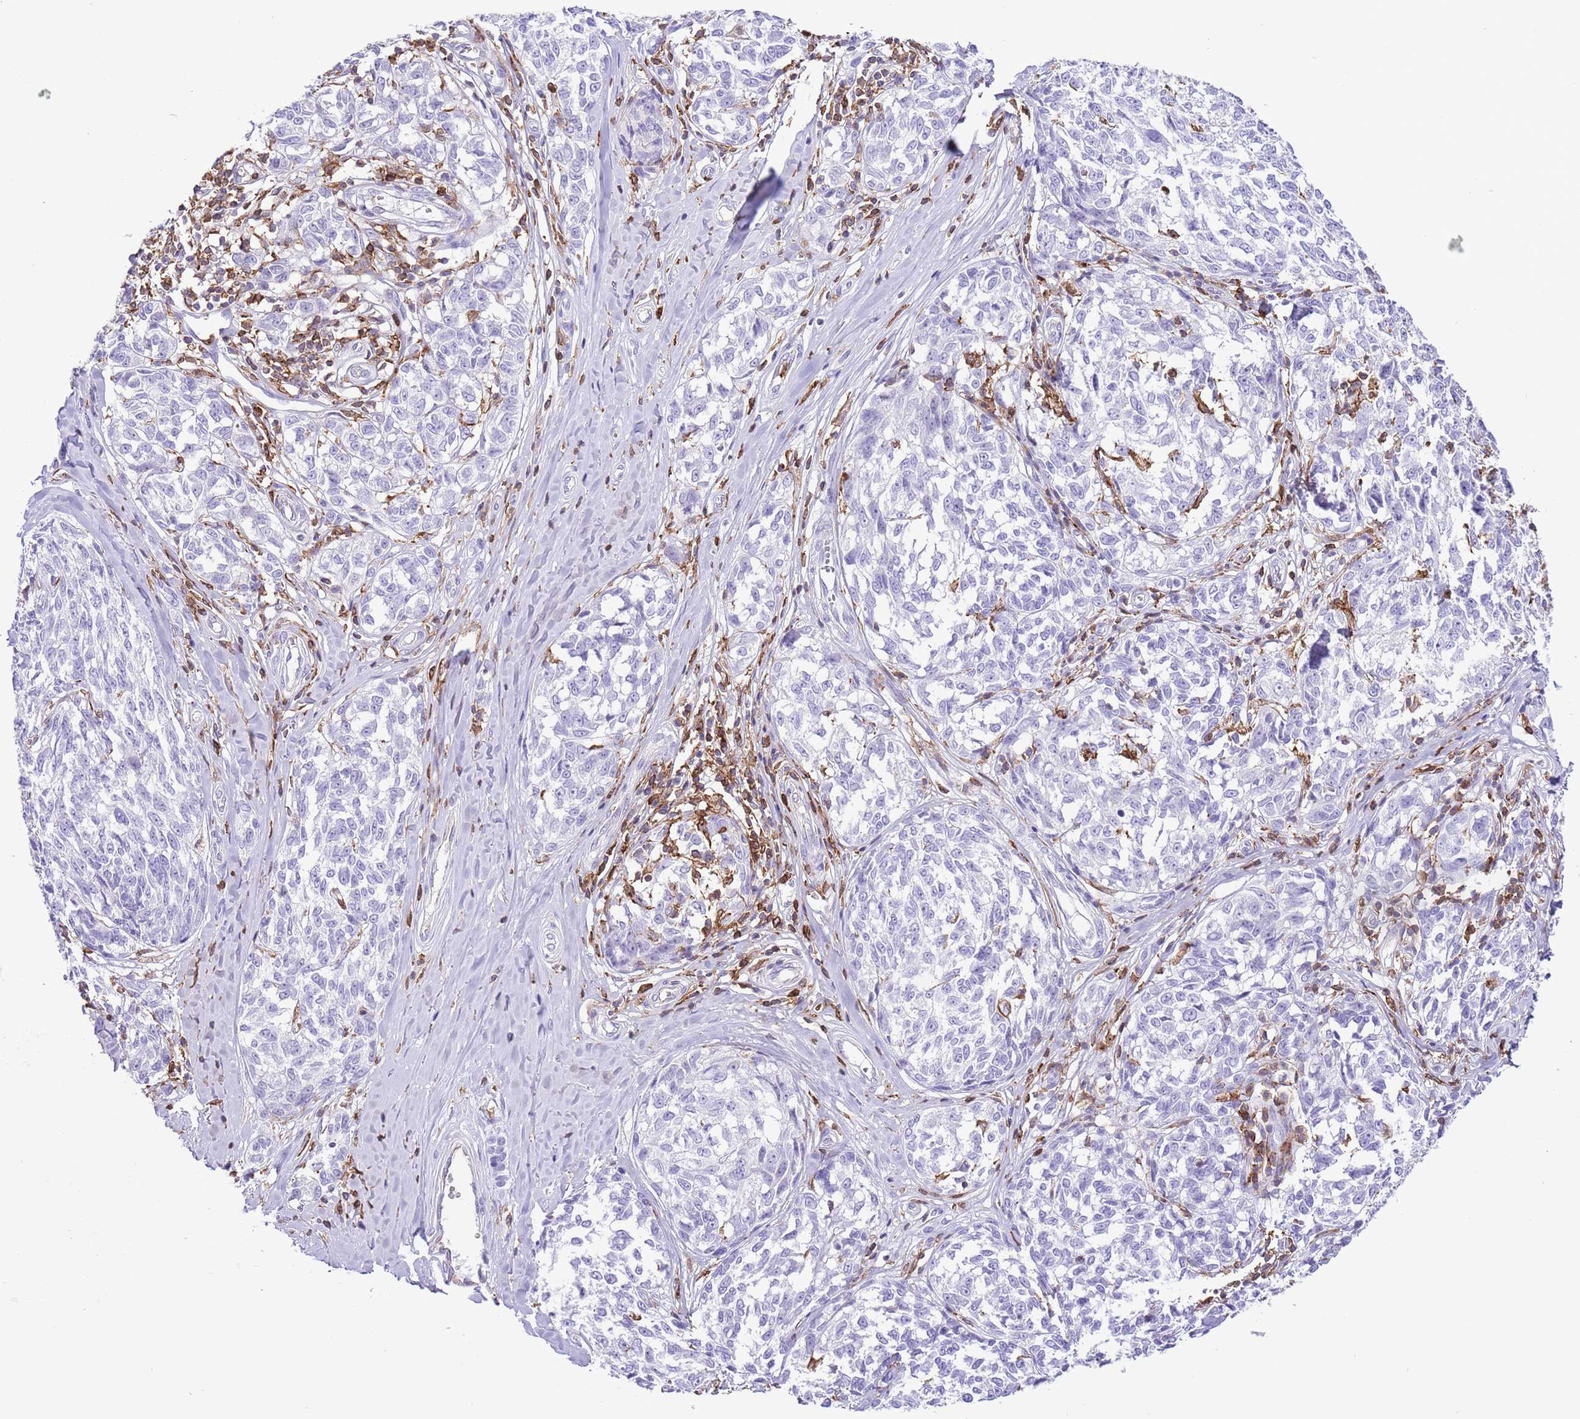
{"staining": {"intensity": "negative", "quantity": "none", "location": "none"}, "tissue": "melanoma", "cell_type": "Tumor cells", "image_type": "cancer", "snomed": [{"axis": "morphology", "description": "Normal tissue, NOS"}, {"axis": "morphology", "description": "Malignant melanoma, NOS"}, {"axis": "topography", "description": "Skin"}], "caption": "The micrograph shows no significant staining in tumor cells of melanoma.", "gene": "EFHD2", "patient": {"sex": "female", "age": 64}}